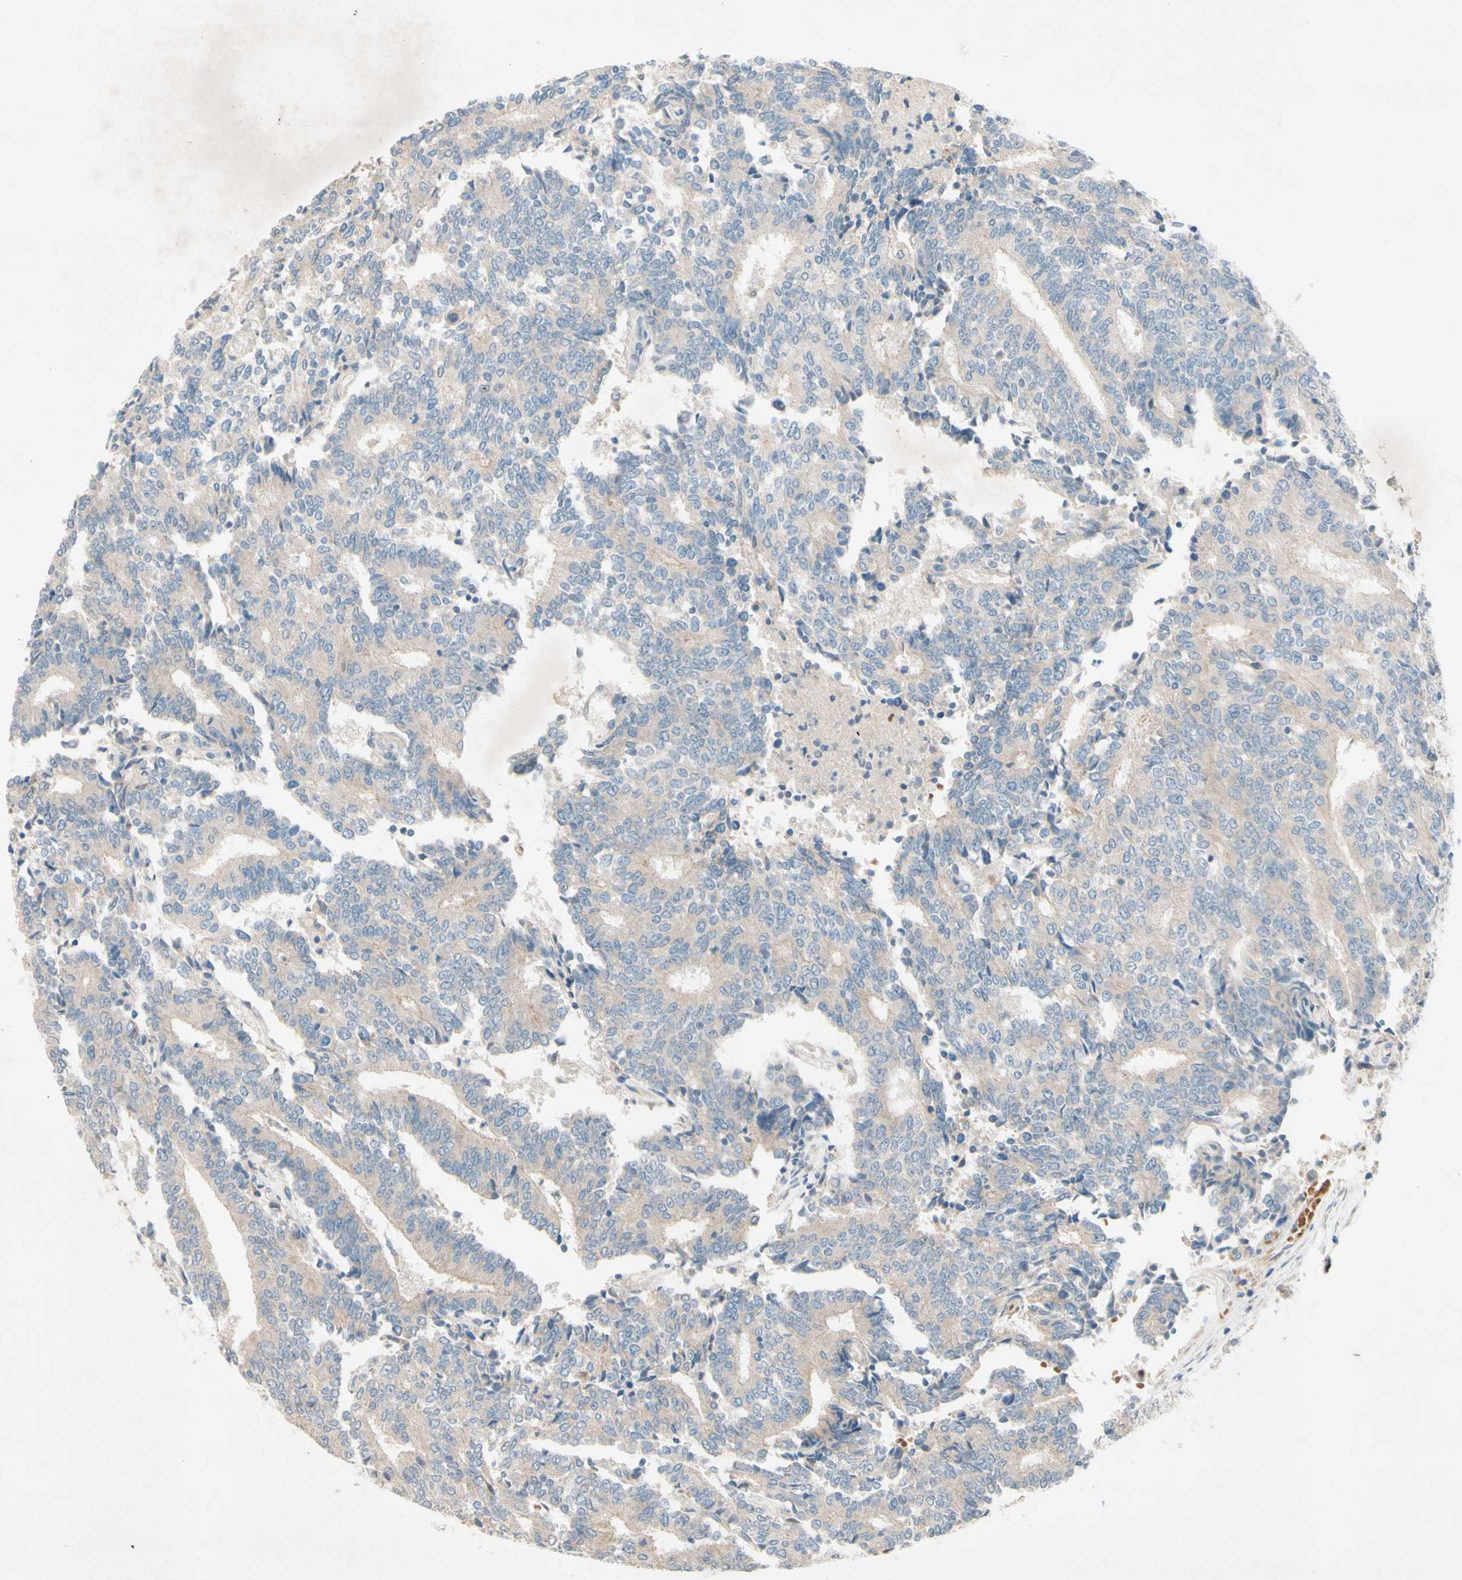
{"staining": {"intensity": "weak", "quantity": "25%-75%", "location": "cytoplasmic/membranous"}, "tissue": "prostate cancer", "cell_type": "Tumor cells", "image_type": "cancer", "snomed": [{"axis": "morphology", "description": "Normal tissue, NOS"}, {"axis": "morphology", "description": "Adenocarcinoma, High grade"}, {"axis": "topography", "description": "Prostate"}, {"axis": "topography", "description": "Seminal veicle"}], "caption": "A photomicrograph showing weak cytoplasmic/membranous positivity in about 25%-75% of tumor cells in prostate cancer, as visualized by brown immunohistochemical staining.", "gene": "IL2", "patient": {"sex": "male", "age": 55}}